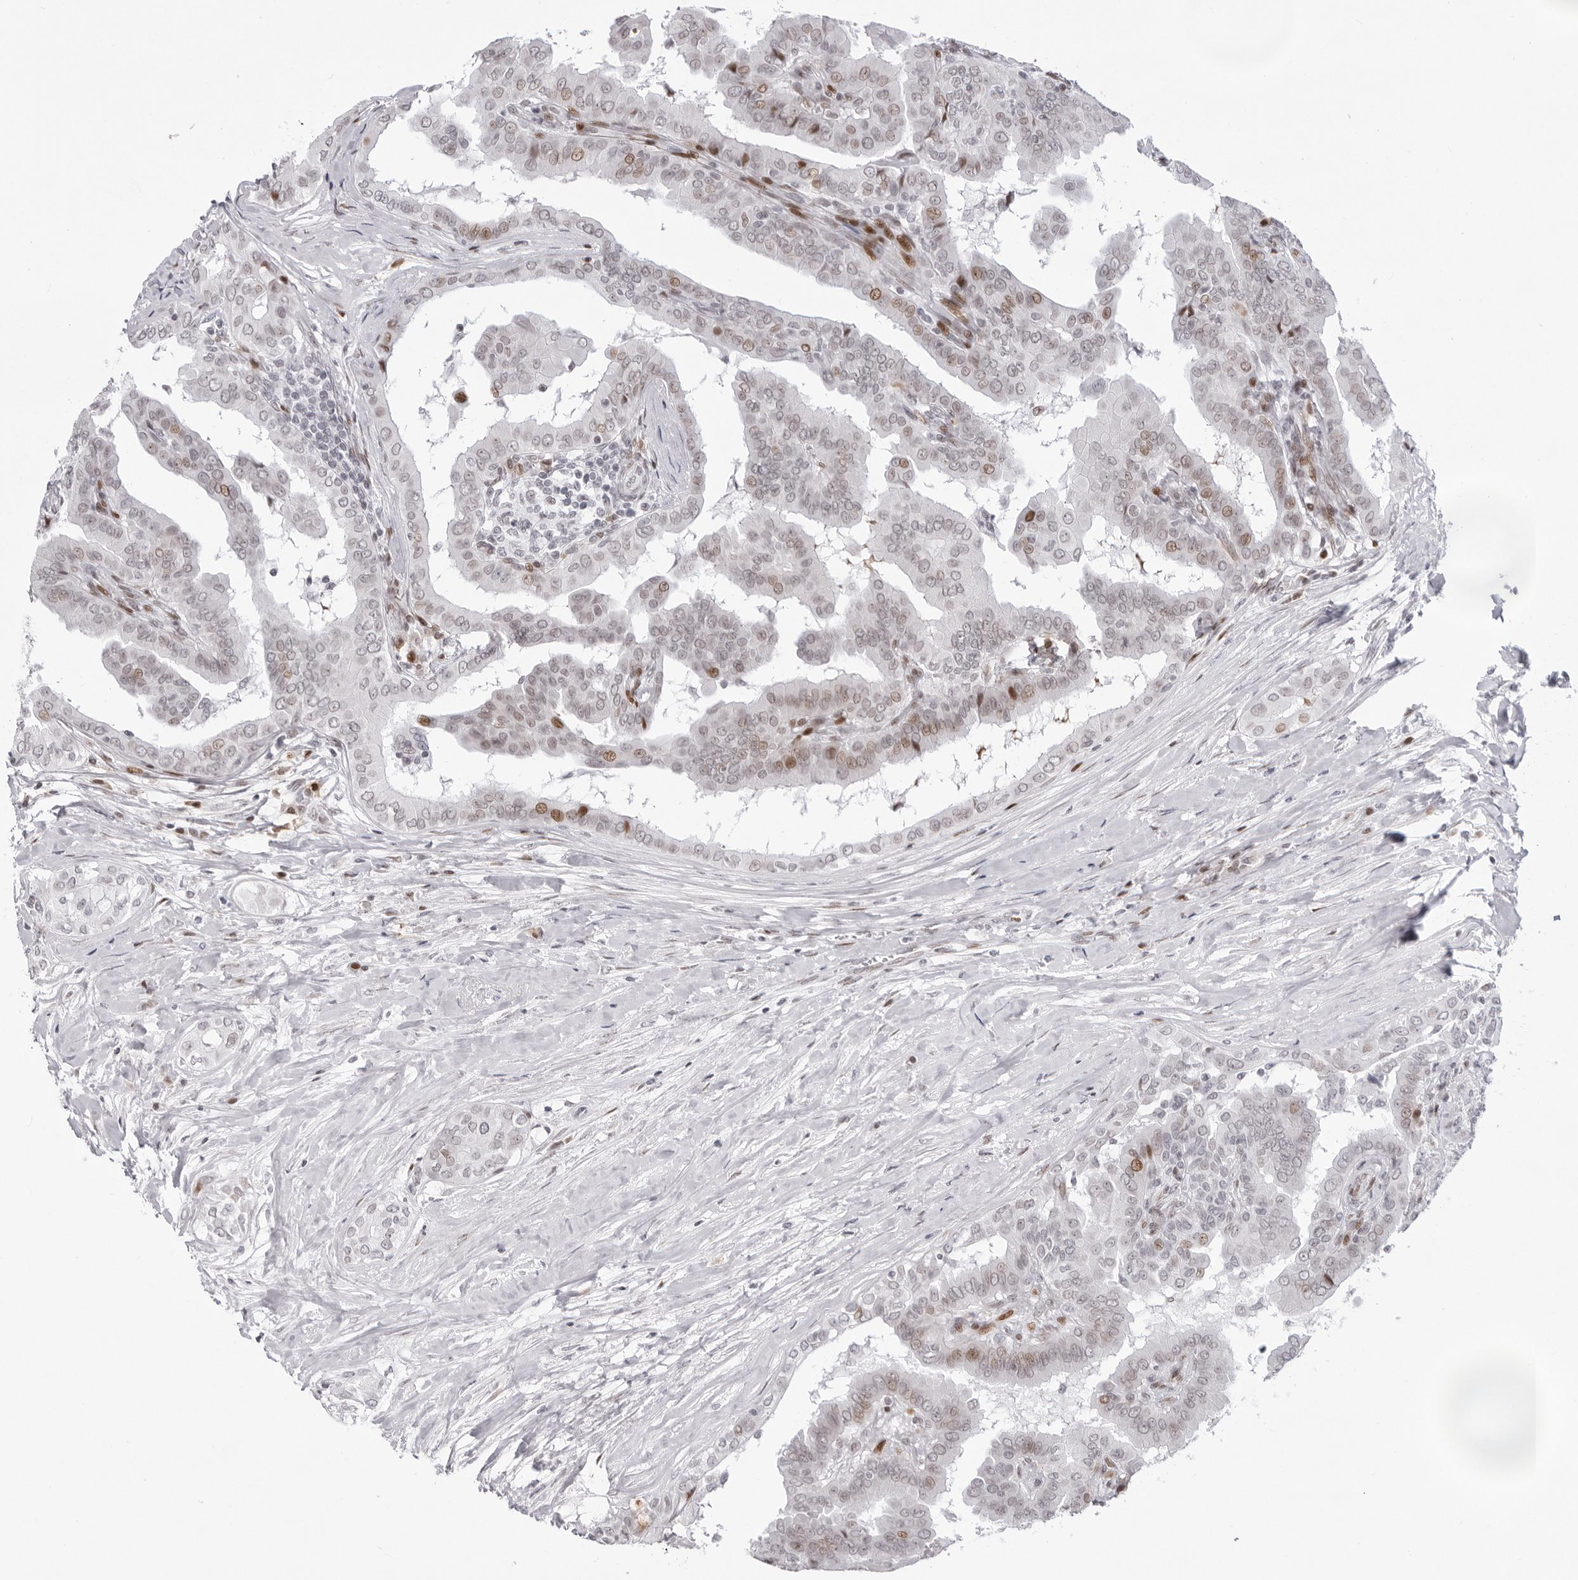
{"staining": {"intensity": "moderate", "quantity": "<25%", "location": "nuclear"}, "tissue": "thyroid cancer", "cell_type": "Tumor cells", "image_type": "cancer", "snomed": [{"axis": "morphology", "description": "Papillary adenocarcinoma, NOS"}, {"axis": "topography", "description": "Thyroid gland"}], "caption": "High-power microscopy captured an immunohistochemistry image of papillary adenocarcinoma (thyroid), revealing moderate nuclear staining in approximately <25% of tumor cells.", "gene": "NTPCR", "patient": {"sex": "male", "age": 33}}